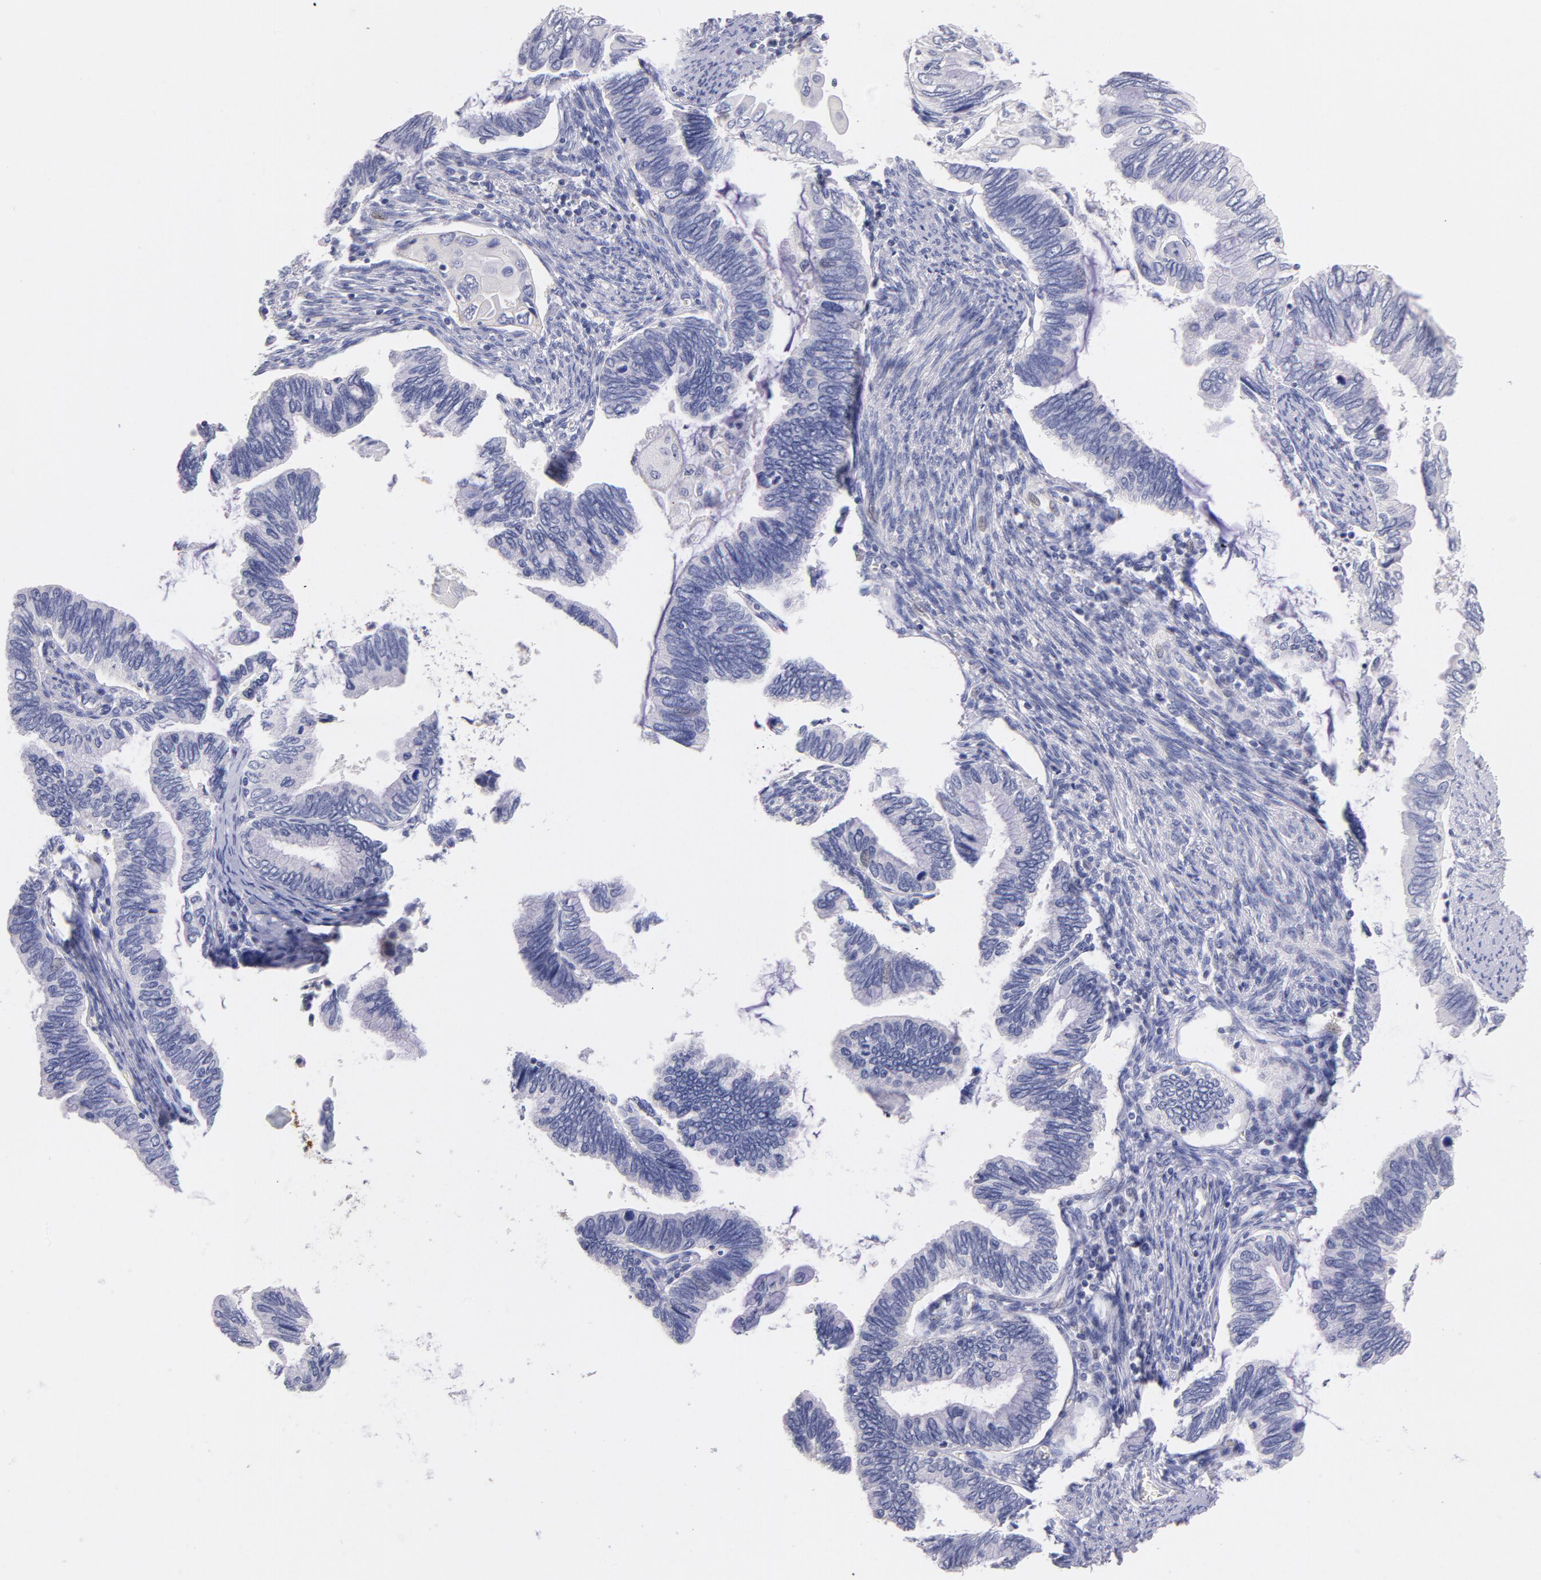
{"staining": {"intensity": "negative", "quantity": "none", "location": "none"}, "tissue": "cervical cancer", "cell_type": "Tumor cells", "image_type": "cancer", "snomed": [{"axis": "morphology", "description": "Adenocarcinoma, NOS"}, {"axis": "topography", "description": "Cervix"}], "caption": "The image demonstrates no significant positivity in tumor cells of adenocarcinoma (cervical).", "gene": "CD44", "patient": {"sex": "female", "age": 49}}